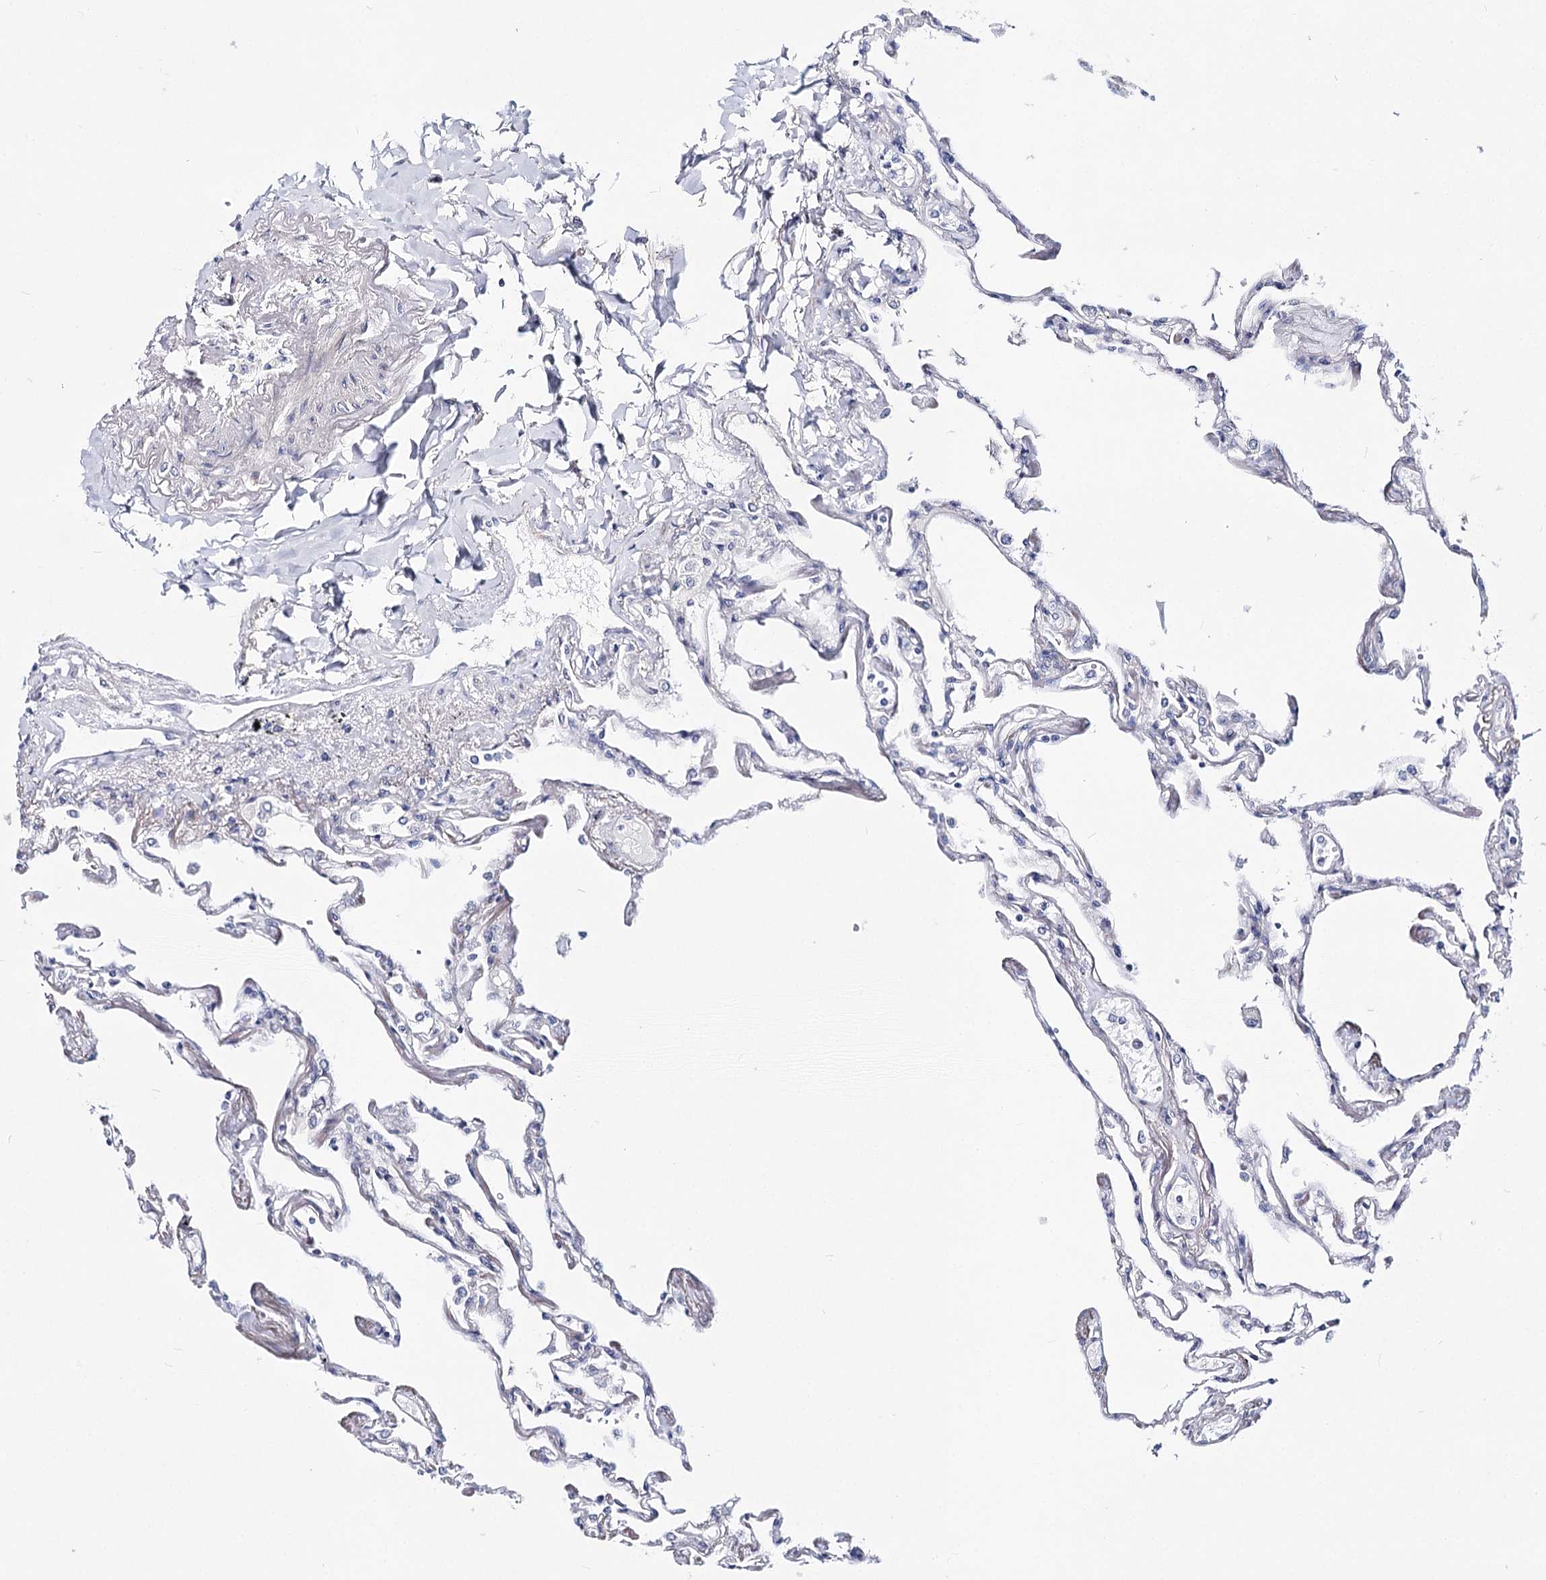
{"staining": {"intensity": "negative", "quantity": "none", "location": "none"}, "tissue": "lung", "cell_type": "Alveolar cells", "image_type": "normal", "snomed": [{"axis": "morphology", "description": "Normal tissue, NOS"}, {"axis": "topography", "description": "Lung"}], "caption": "Immunohistochemistry histopathology image of benign lung: human lung stained with DAB (3,3'-diaminobenzidine) reveals no significant protein expression in alveolar cells.", "gene": "TEX12", "patient": {"sex": "female", "age": 67}}